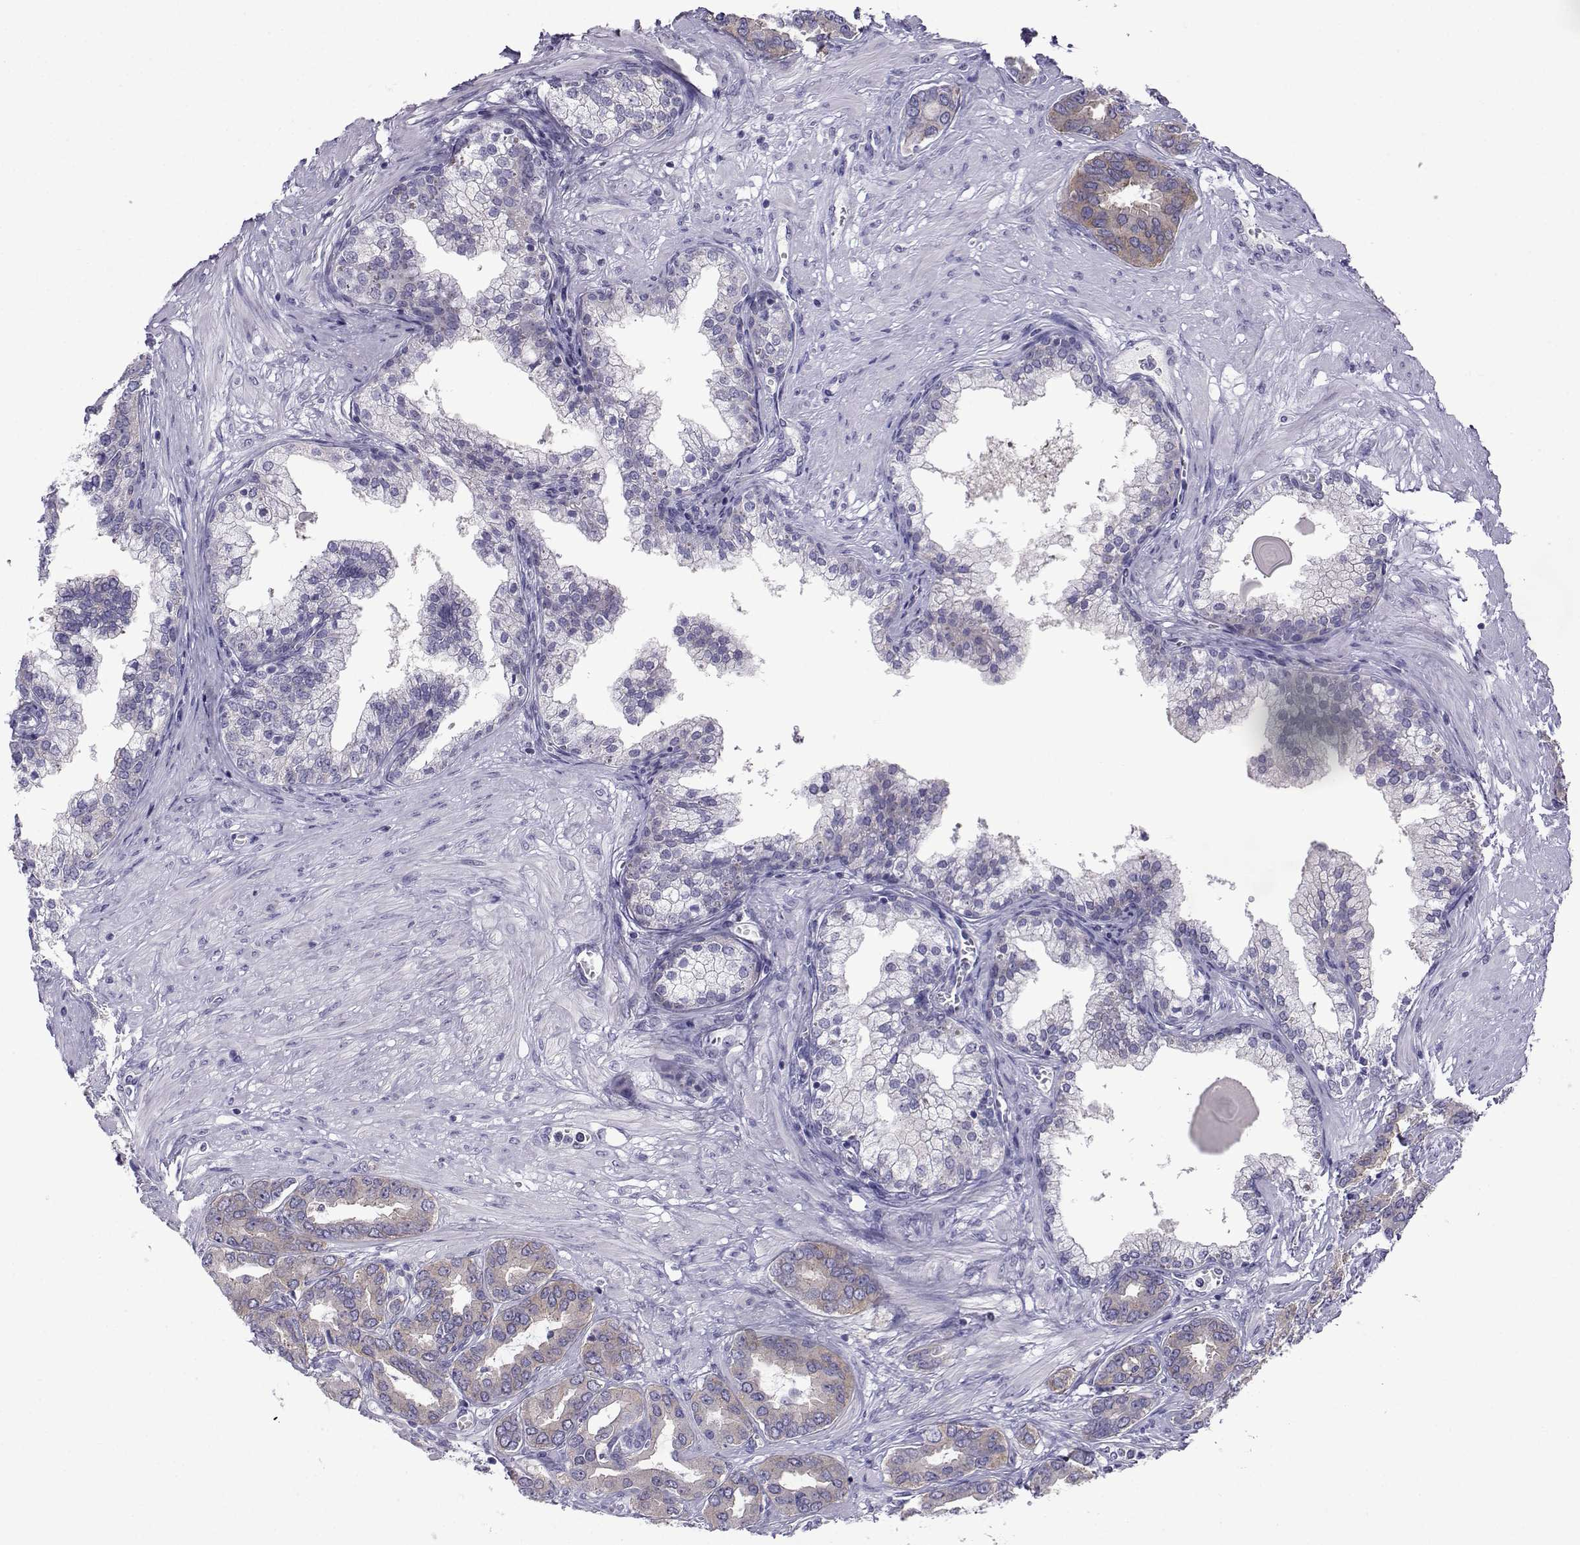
{"staining": {"intensity": "strong", "quantity": ">75%", "location": "cytoplasmic/membranous"}, "tissue": "prostate cancer", "cell_type": "Tumor cells", "image_type": "cancer", "snomed": [{"axis": "morphology", "description": "Adenocarcinoma, NOS"}, {"axis": "topography", "description": "Prostate"}], "caption": "A photomicrograph of human prostate adenocarcinoma stained for a protein demonstrates strong cytoplasmic/membranous brown staining in tumor cells. The protein is stained brown, and the nuclei are stained in blue (DAB IHC with brightfield microscopy, high magnification).", "gene": "COL22A1", "patient": {"sex": "male", "age": 67}}